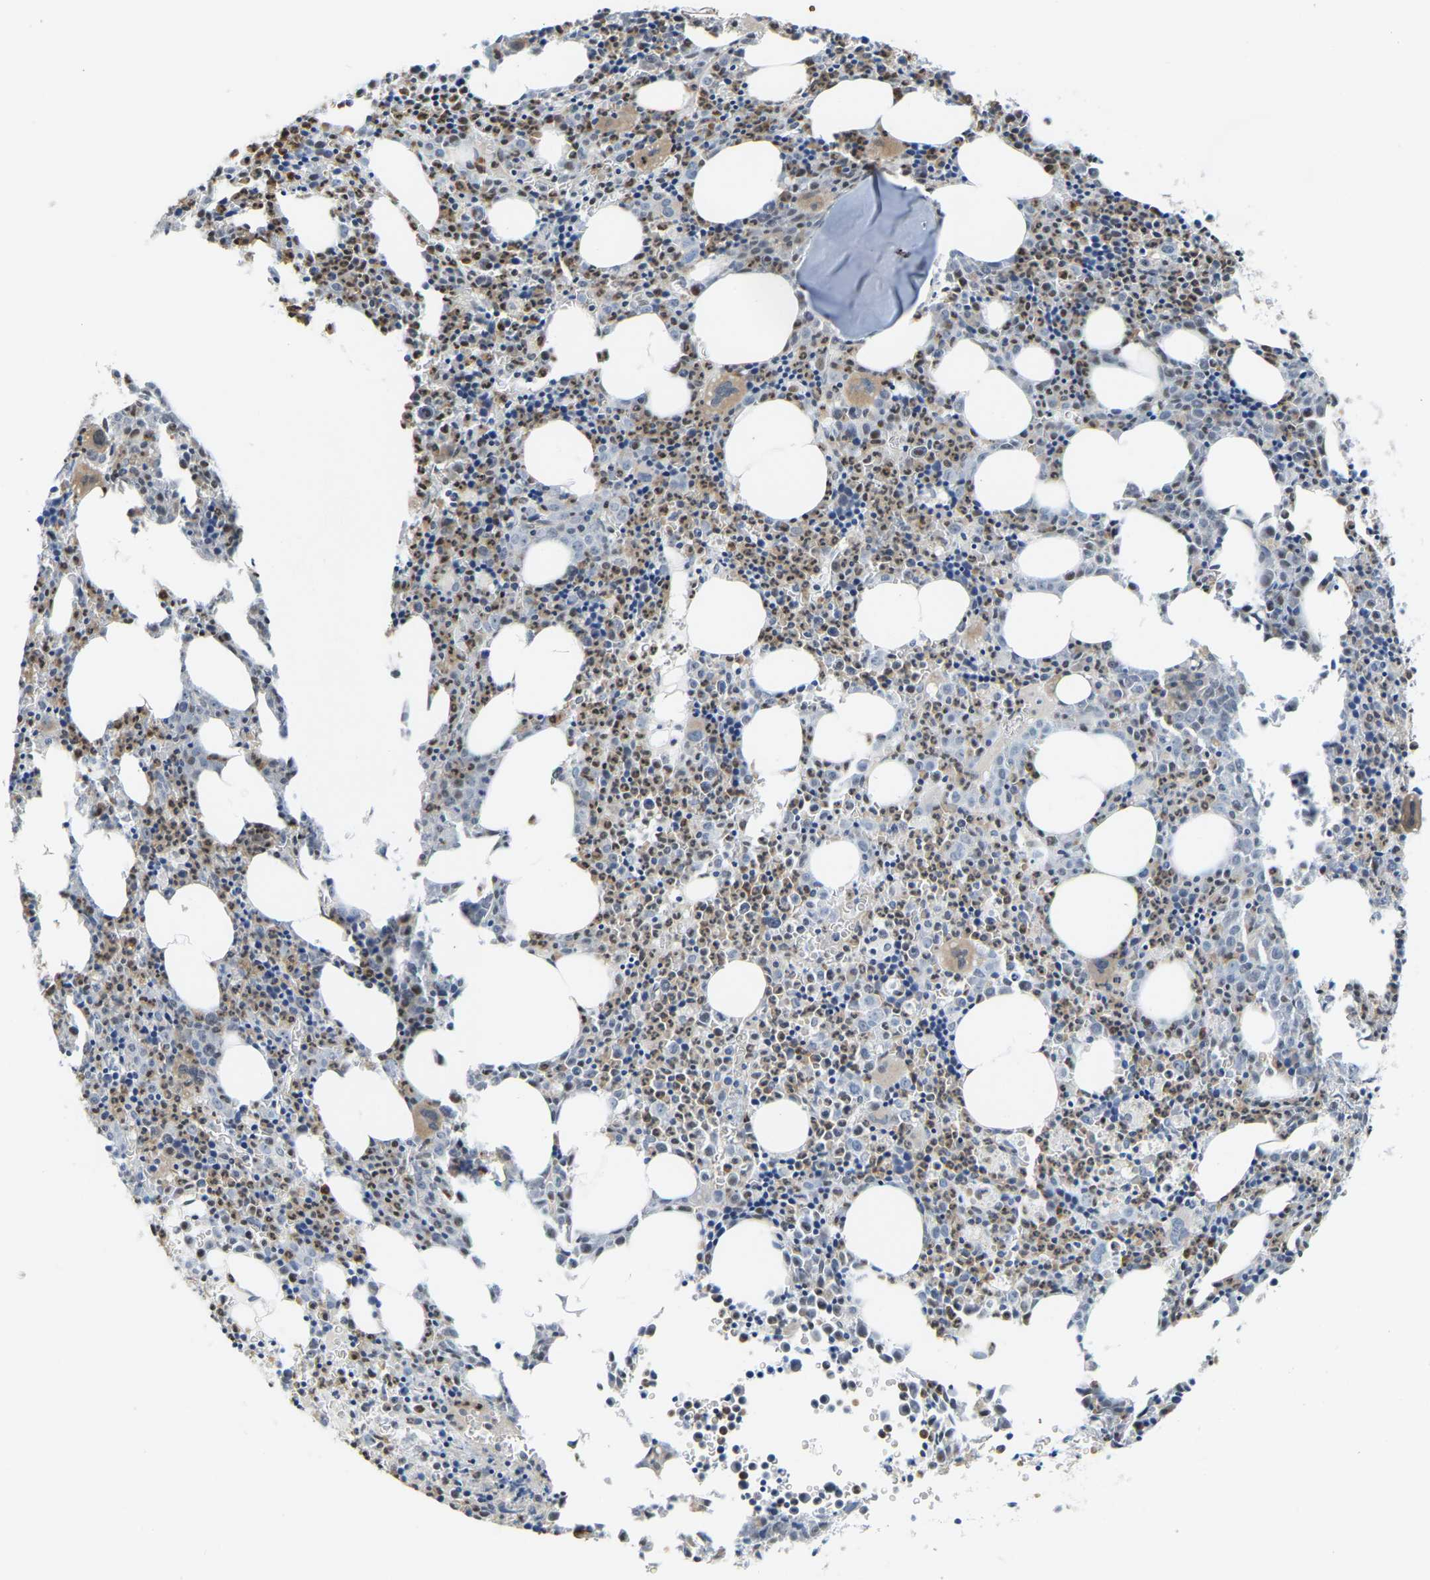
{"staining": {"intensity": "moderate", "quantity": "25%-75%", "location": "cytoplasmic/membranous,nuclear"}, "tissue": "bone marrow", "cell_type": "Hematopoietic cells", "image_type": "normal", "snomed": [{"axis": "morphology", "description": "Normal tissue, NOS"}, {"axis": "morphology", "description": "Inflammation, NOS"}, {"axis": "topography", "description": "Bone marrow"}], "caption": "Brown immunohistochemical staining in unremarkable bone marrow shows moderate cytoplasmic/membranous,nuclear staining in approximately 25%-75% of hematopoietic cells.", "gene": "CROT", "patient": {"sex": "male", "age": 31}}